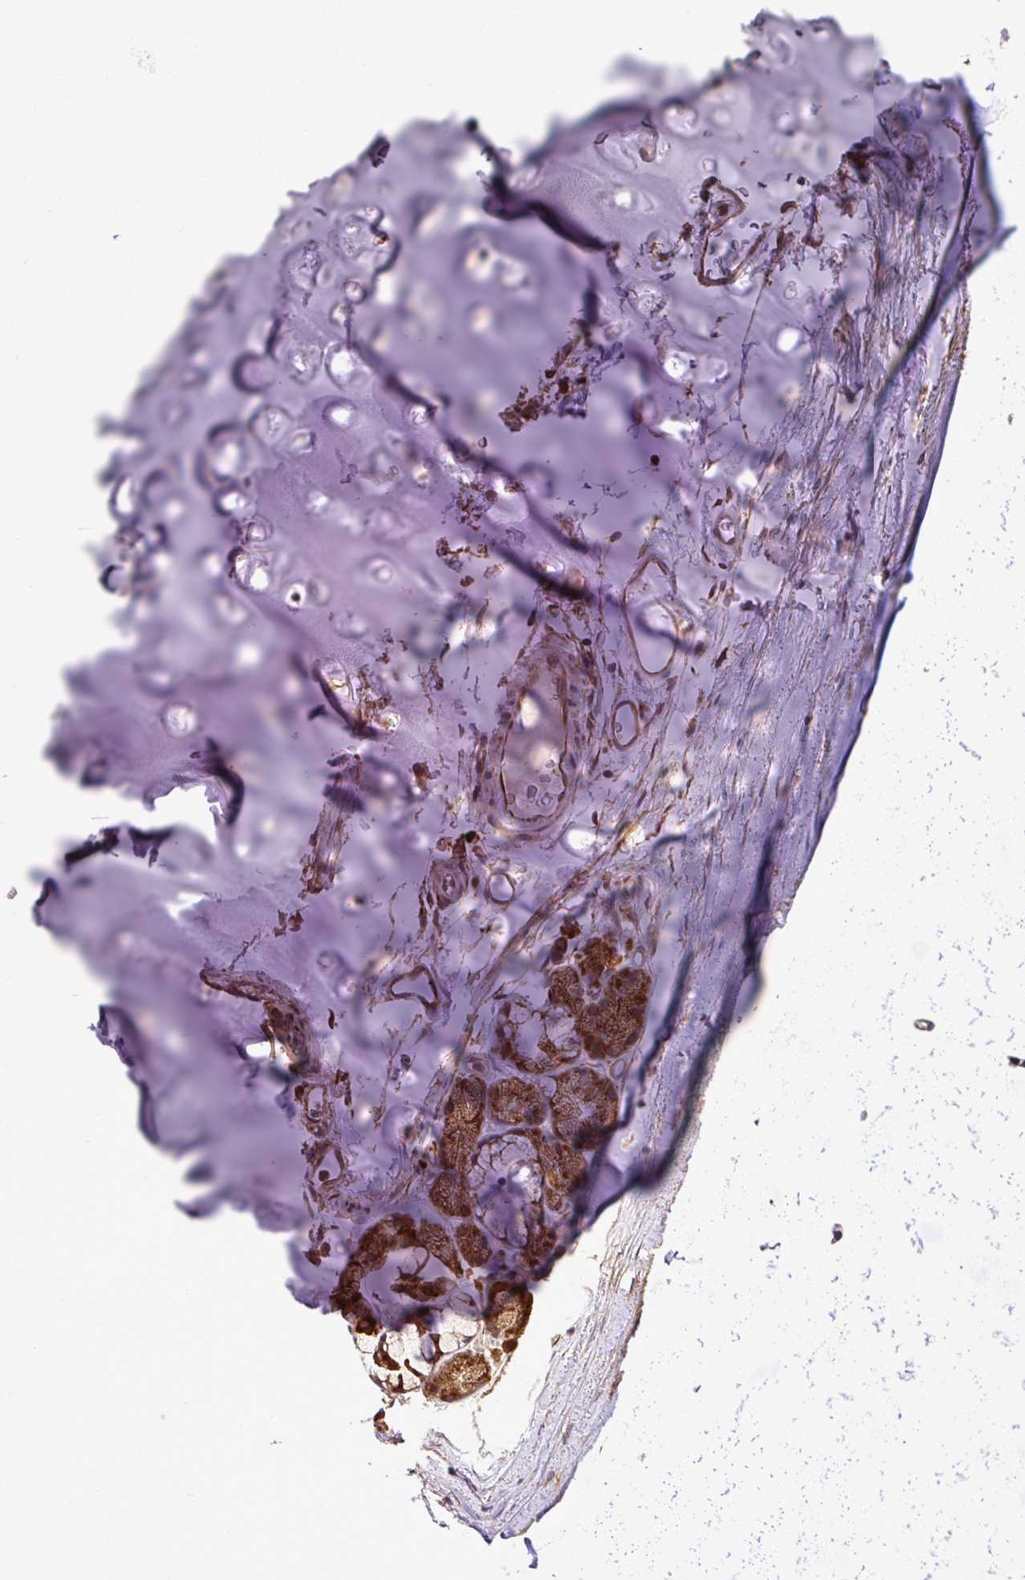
{"staining": {"intensity": "negative", "quantity": "none", "location": "none"}, "tissue": "soft tissue", "cell_type": "Chondrocytes", "image_type": "normal", "snomed": [{"axis": "morphology", "description": "Normal tissue, NOS"}, {"axis": "topography", "description": "Lymph node"}, {"axis": "topography", "description": "Cartilage tissue"}, {"axis": "topography", "description": "Bronchus"}], "caption": "High power microscopy photomicrograph of an IHC micrograph of normal soft tissue, revealing no significant positivity in chondrocytes.", "gene": "DLGAP4", "patient": {"sex": "female", "age": 70}}